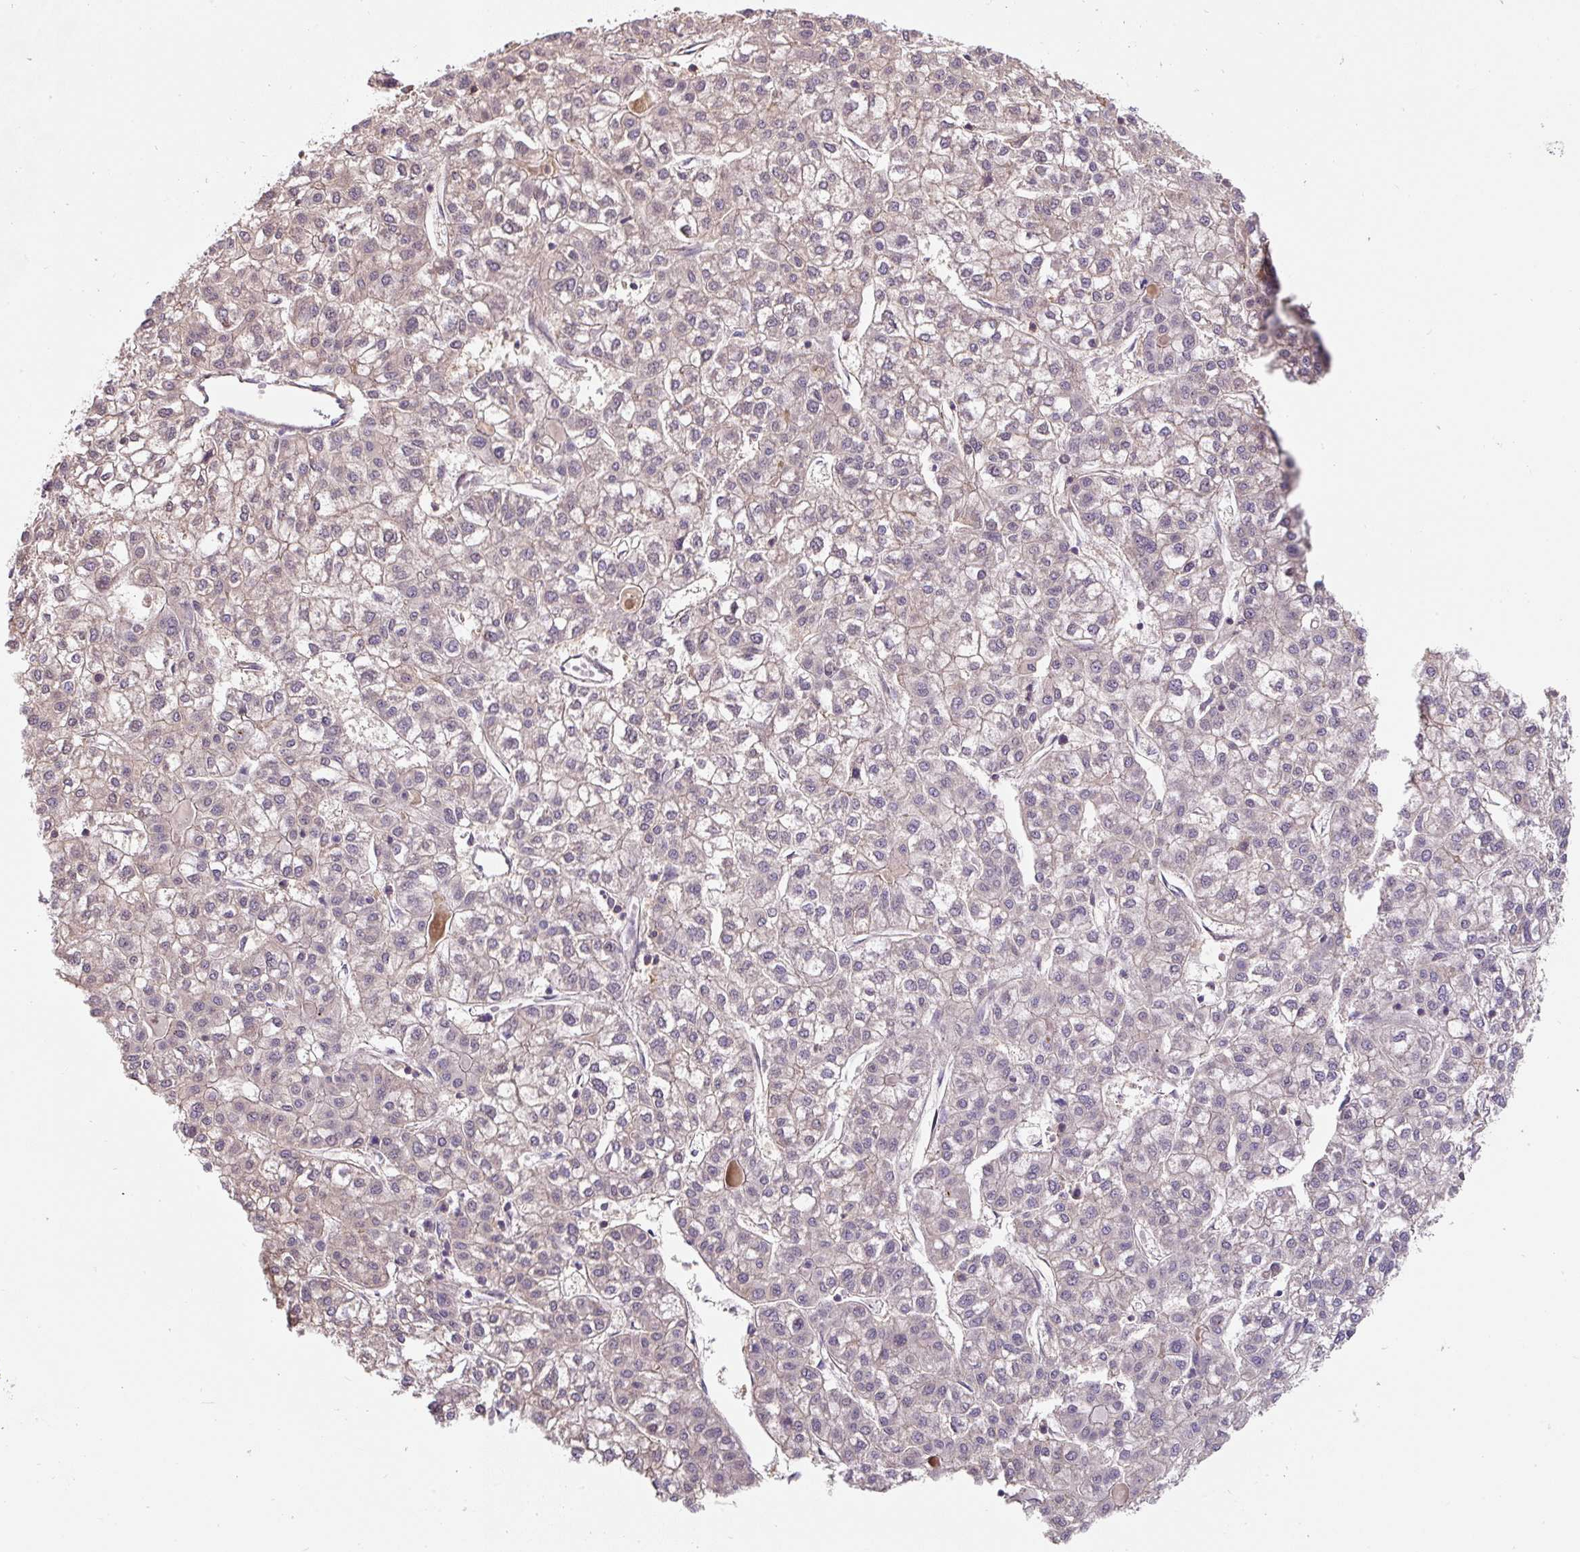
{"staining": {"intensity": "negative", "quantity": "none", "location": "none"}, "tissue": "liver cancer", "cell_type": "Tumor cells", "image_type": "cancer", "snomed": [{"axis": "morphology", "description": "Carcinoma, Hepatocellular, NOS"}, {"axis": "topography", "description": "Liver"}], "caption": "IHC histopathology image of hepatocellular carcinoma (liver) stained for a protein (brown), which shows no staining in tumor cells.", "gene": "ST13", "patient": {"sex": "female", "age": 43}}